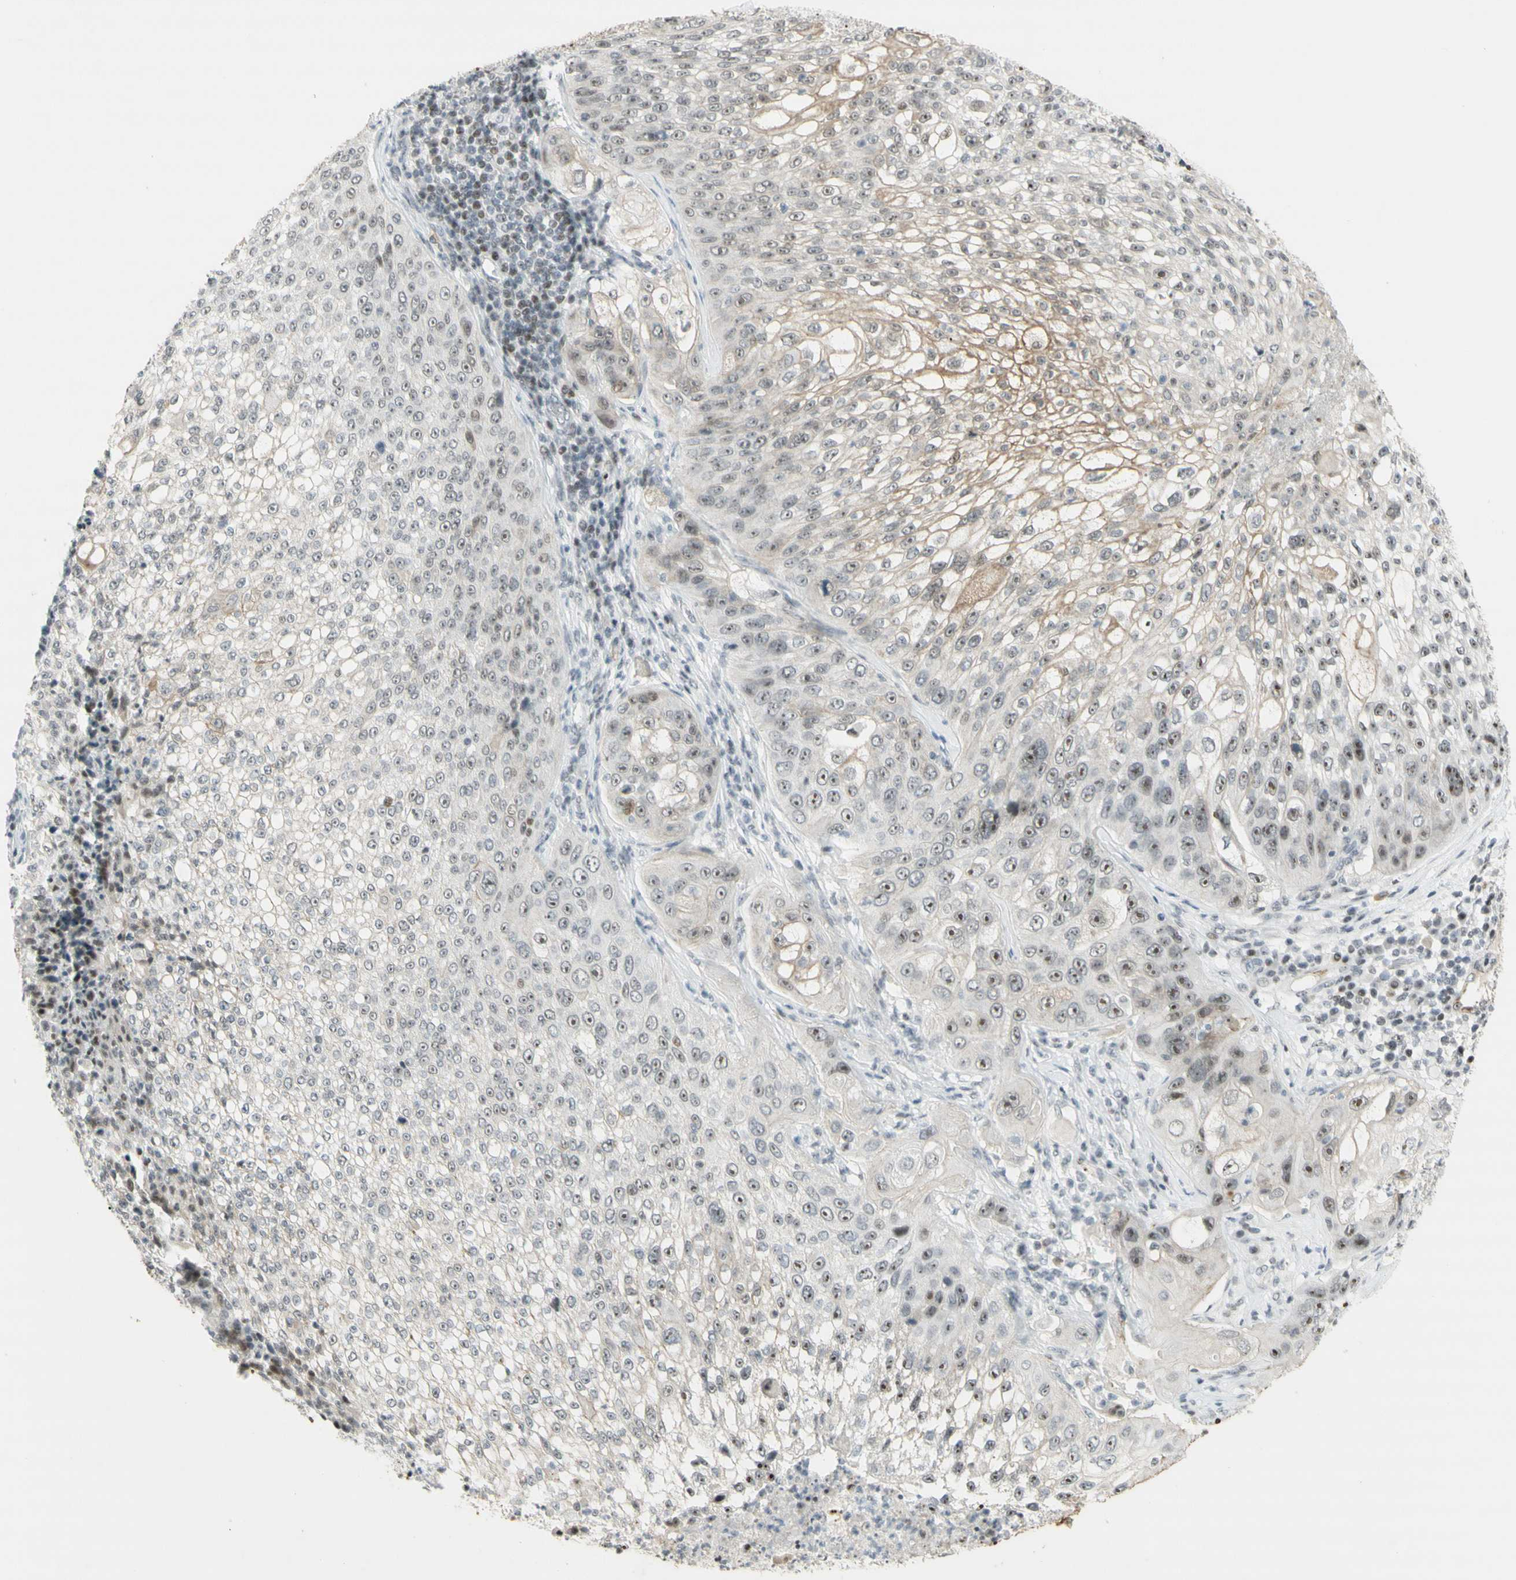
{"staining": {"intensity": "strong", "quantity": ">75%", "location": "nuclear"}, "tissue": "lung cancer", "cell_type": "Tumor cells", "image_type": "cancer", "snomed": [{"axis": "morphology", "description": "Inflammation, NOS"}, {"axis": "morphology", "description": "Squamous cell carcinoma, NOS"}, {"axis": "topography", "description": "Lymph node"}, {"axis": "topography", "description": "Soft tissue"}, {"axis": "topography", "description": "Lung"}], "caption": "Tumor cells demonstrate high levels of strong nuclear positivity in about >75% of cells in lung cancer.", "gene": "IRF1", "patient": {"sex": "male", "age": 66}}